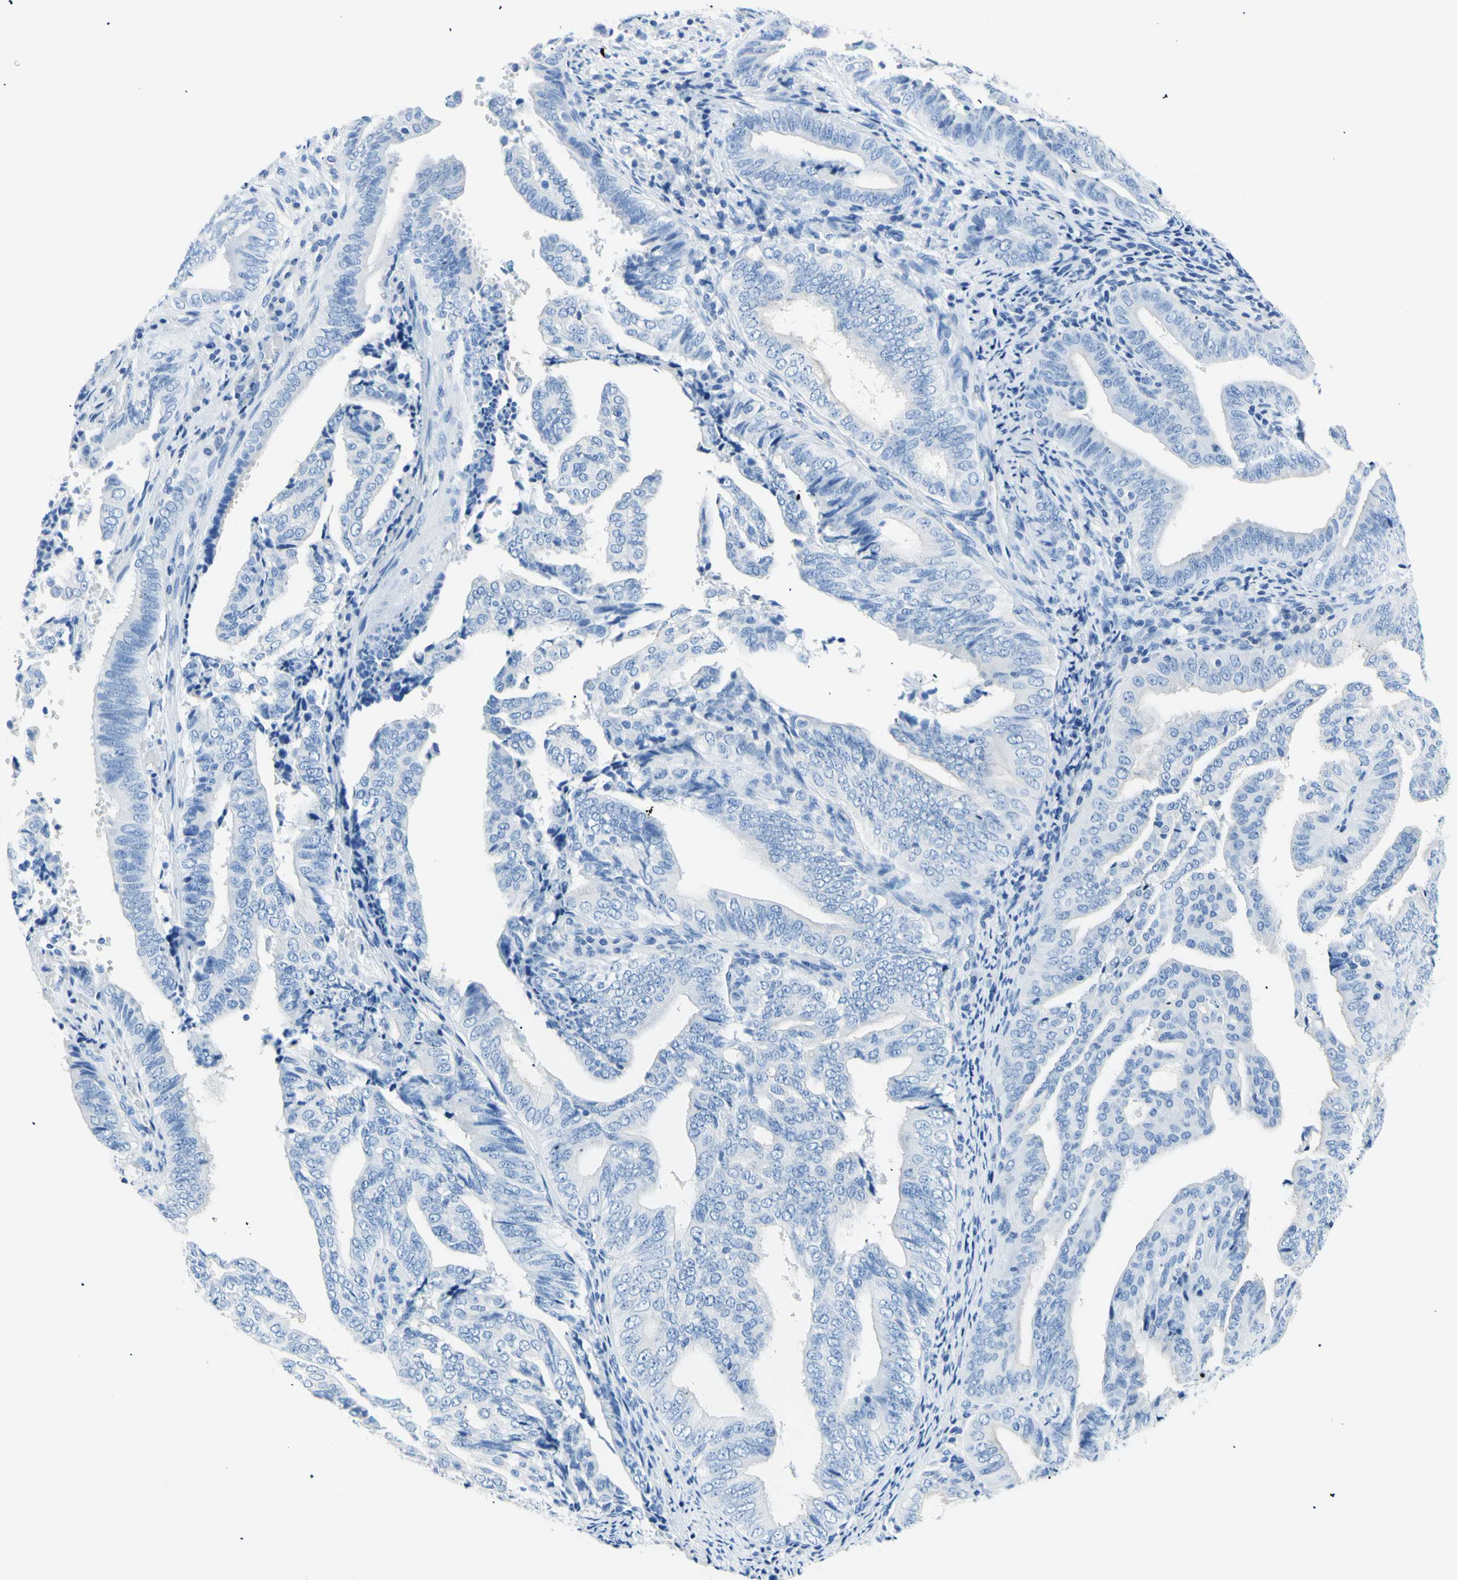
{"staining": {"intensity": "negative", "quantity": "none", "location": "none"}, "tissue": "endometrial cancer", "cell_type": "Tumor cells", "image_type": "cancer", "snomed": [{"axis": "morphology", "description": "Adenocarcinoma, NOS"}, {"axis": "topography", "description": "Endometrium"}], "caption": "Photomicrograph shows no protein staining in tumor cells of endometrial adenocarcinoma tissue.", "gene": "HPCA", "patient": {"sex": "female", "age": 58}}